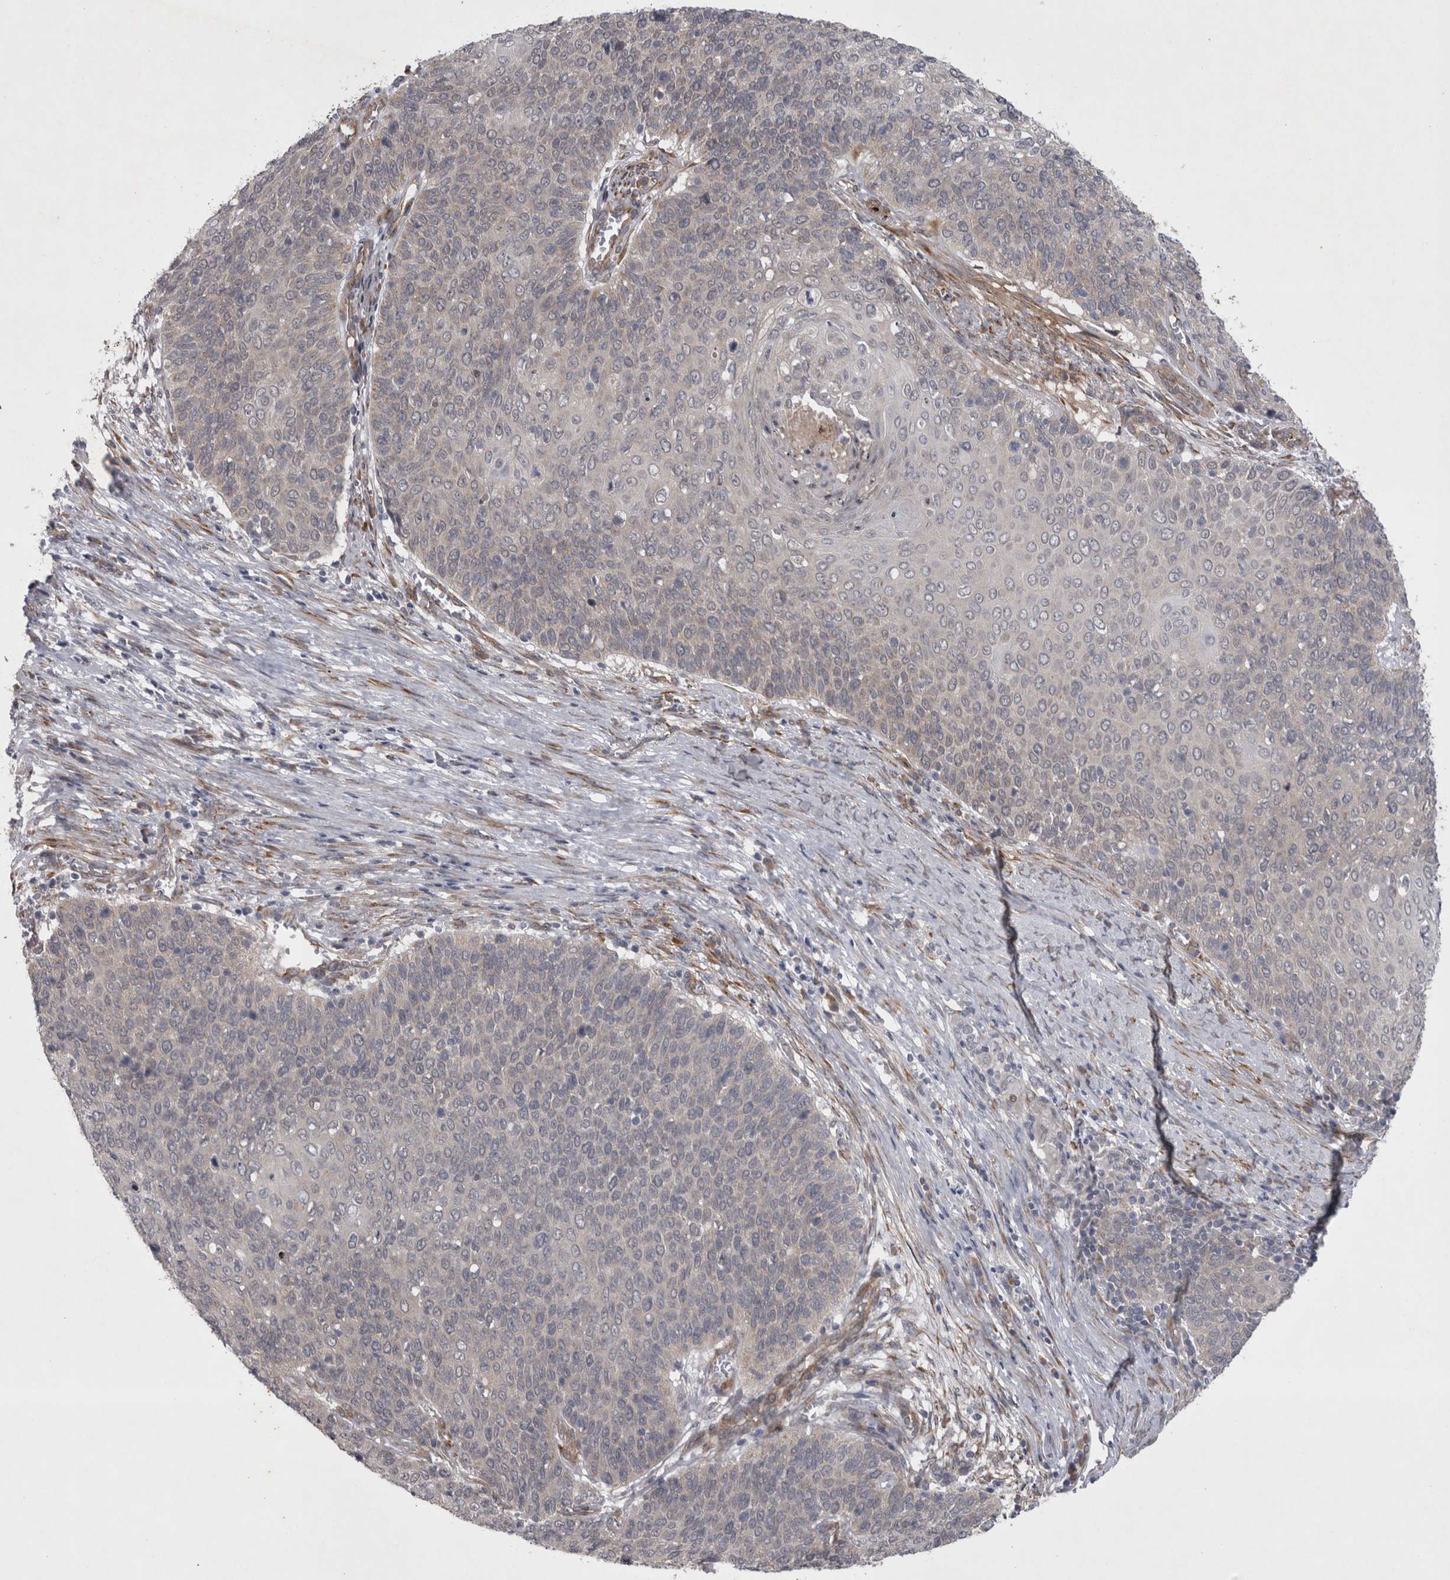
{"staining": {"intensity": "negative", "quantity": "none", "location": "none"}, "tissue": "cervical cancer", "cell_type": "Tumor cells", "image_type": "cancer", "snomed": [{"axis": "morphology", "description": "Squamous cell carcinoma, NOS"}, {"axis": "topography", "description": "Cervix"}], "caption": "Immunohistochemistry of human cervical squamous cell carcinoma reveals no expression in tumor cells.", "gene": "DDX6", "patient": {"sex": "female", "age": 39}}